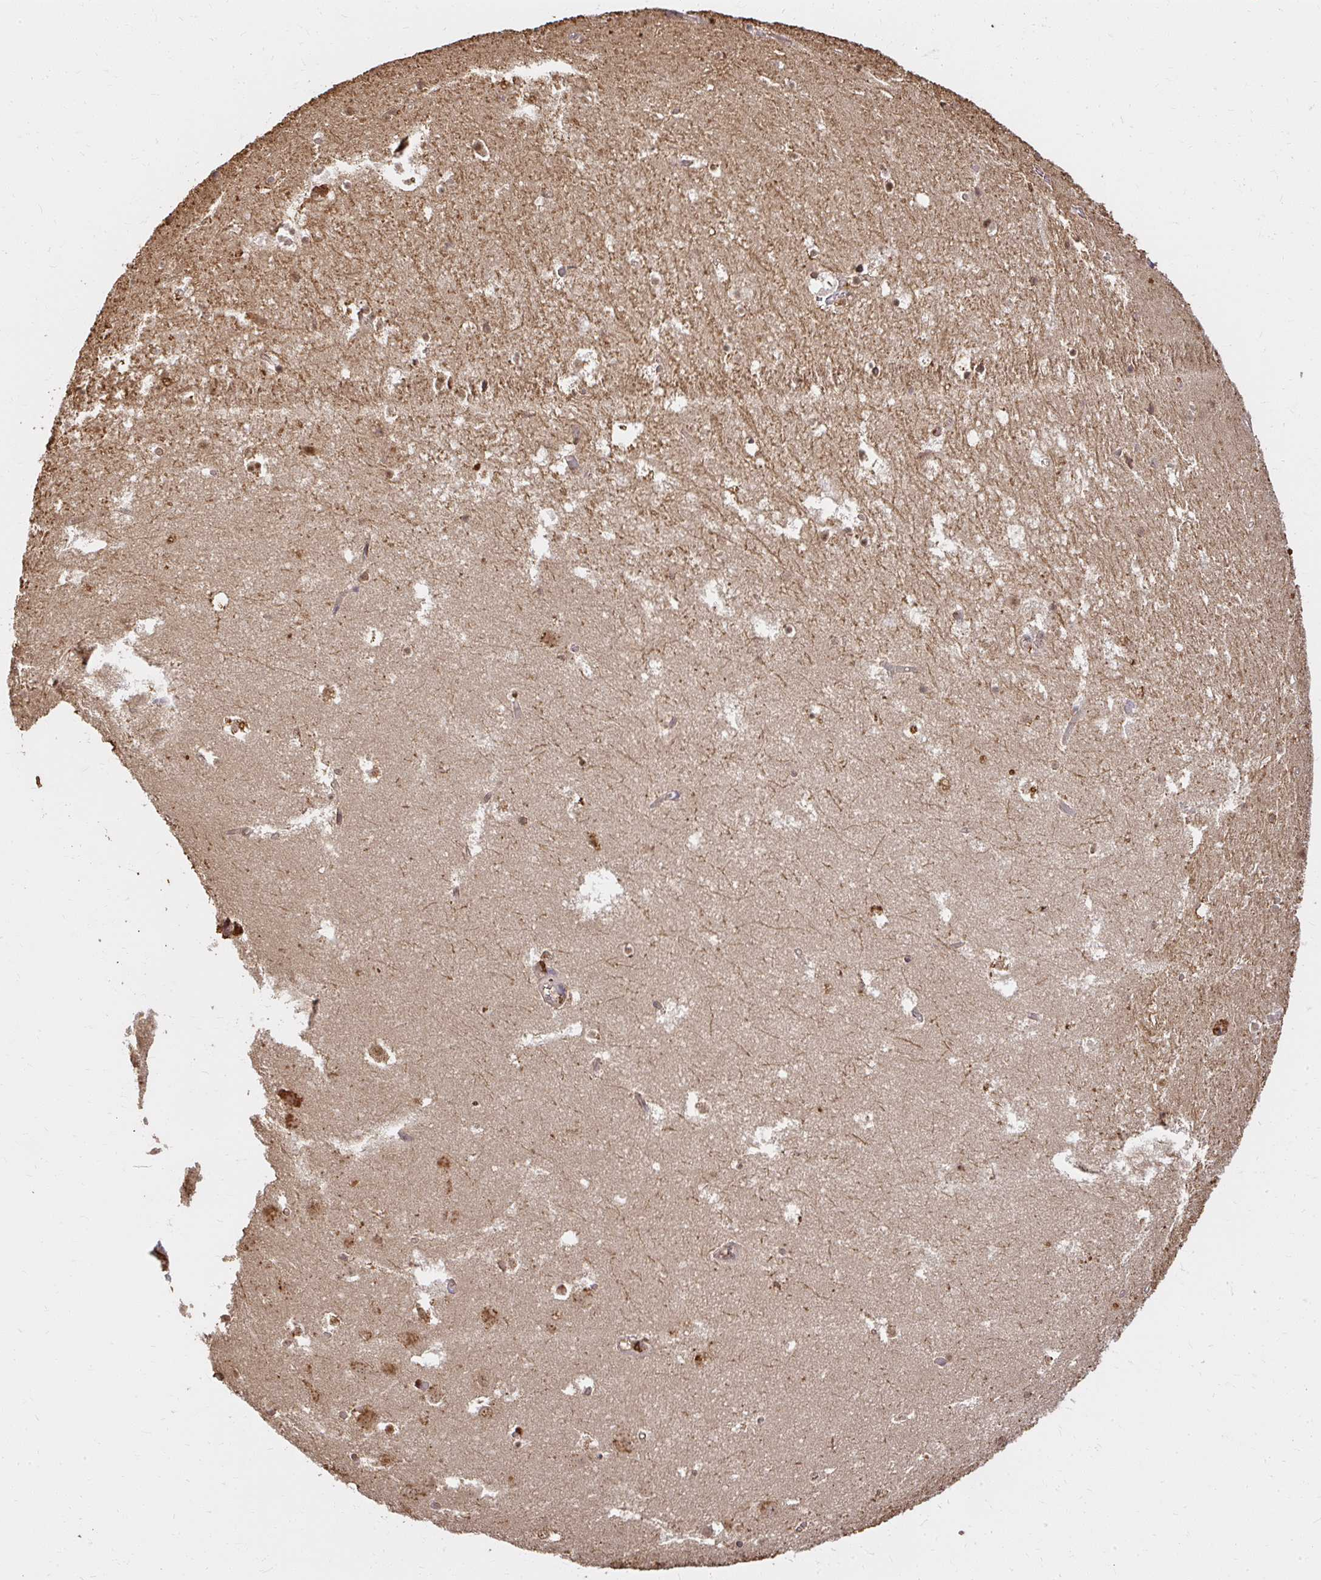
{"staining": {"intensity": "moderate", "quantity": "<25%", "location": "nuclear"}, "tissue": "hippocampus", "cell_type": "Glial cells", "image_type": "normal", "snomed": [{"axis": "morphology", "description": "Normal tissue, NOS"}, {"axis": "topography", "description": "Hippocampus"}], "caption": "Glial cells display moderate nuclear positivity in approximately <25% of cells in normal hippocampus.", "gene": "LARS2", "patient": {"sex": "female", "age": 52}}